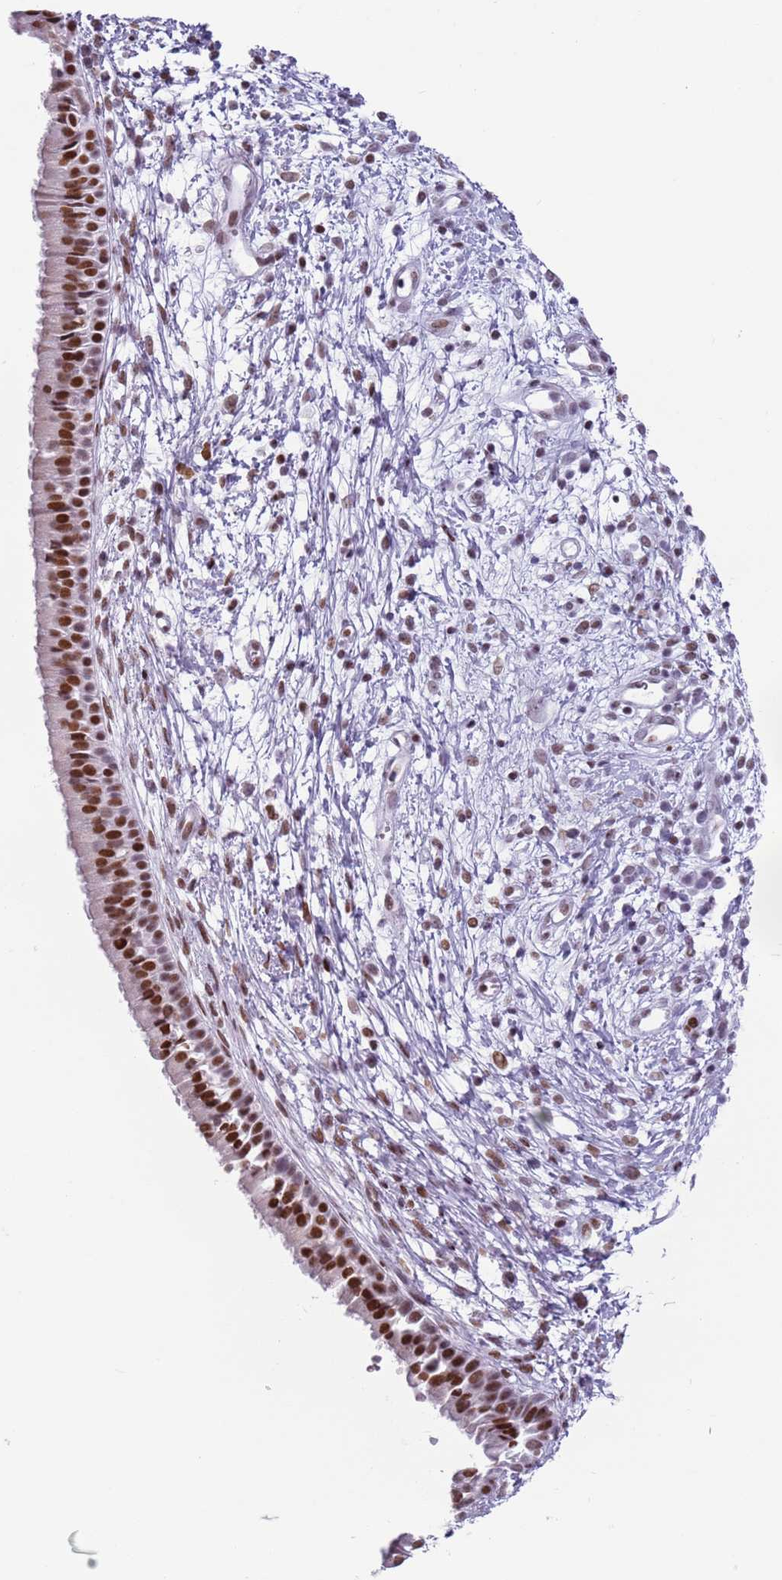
{"staining": {"intensity": "strong", "quantity": ">75%", "location": "nuclear"}, "tissue": "nasopharynx", "cell_type": "Respiratory epithelial cells", "image_type": "normal", "snomed": [{"axis": "morphology", "description": "Normal tissue, NOS"}, {"axis": "topography", "description": "Nasopharynx"}], "caption": "Nasopharynx was stained to show a protein in brown. There is high levels of strong nuclear staining in approximately >75% of respiratory epithelial cells. (IHC, brightfield microscopy, high magnification).", "gene": "FAM104B", "patient": {"sex": "male", "age": 22}}